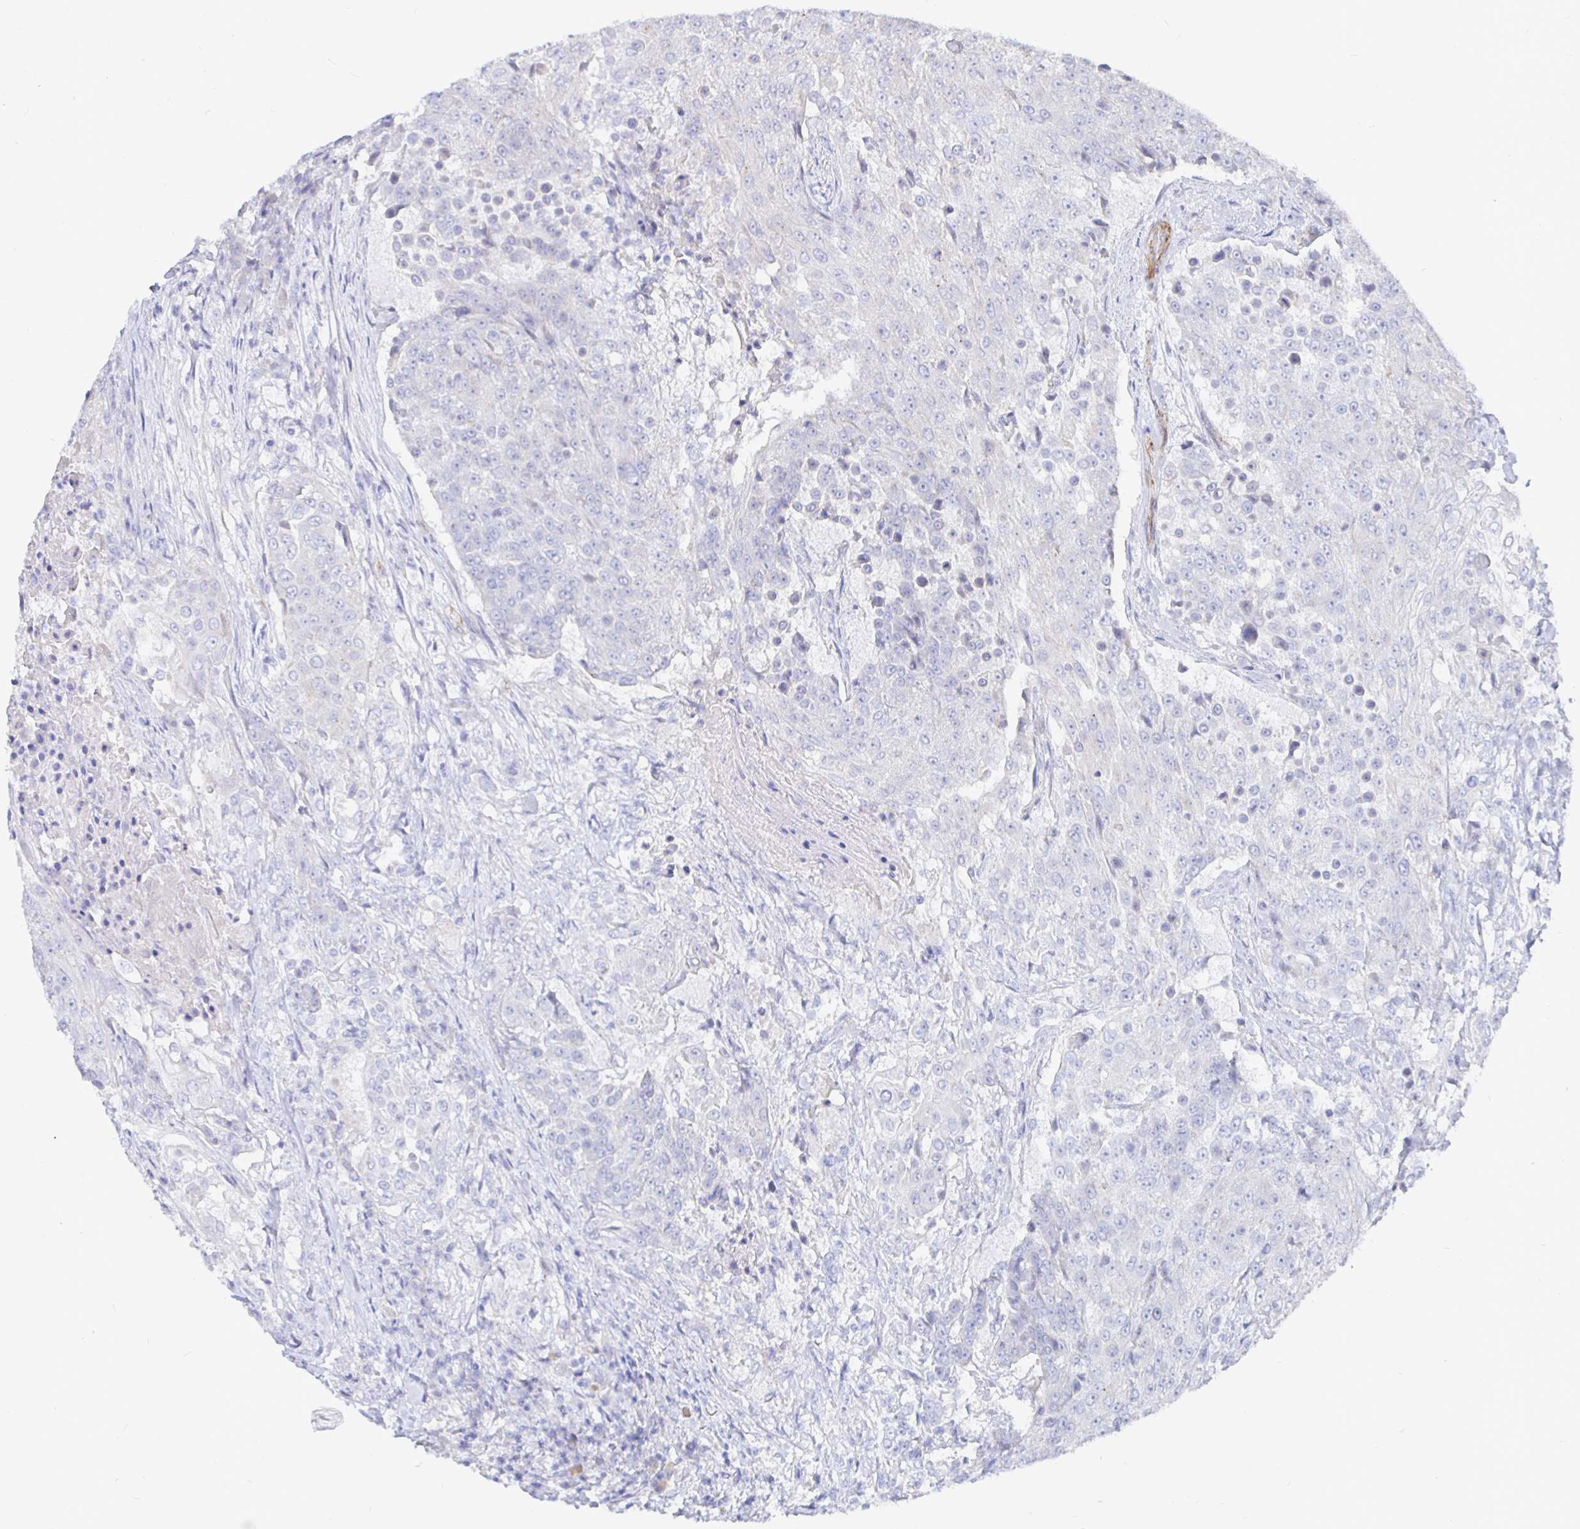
{"staining": {"intensity": "negative", "quantity": "none", "location": "none"}, "tissue": "urothelial cancer", "cell_type": "Tumor cells", "image_type": "cancer", "snomed": [{"axis": "morphology", "description": "Urothelial carcinoma, High grade"}, {"axis": "topography", "description": "Urinary bladder"}], "caption": "Immunohistochemical staining of human urothelial carcinoma (high-grade) displays no significant positivity in tumor cells.", "gene": "COX16", "patient": {"sex": "female", "age": 63}}